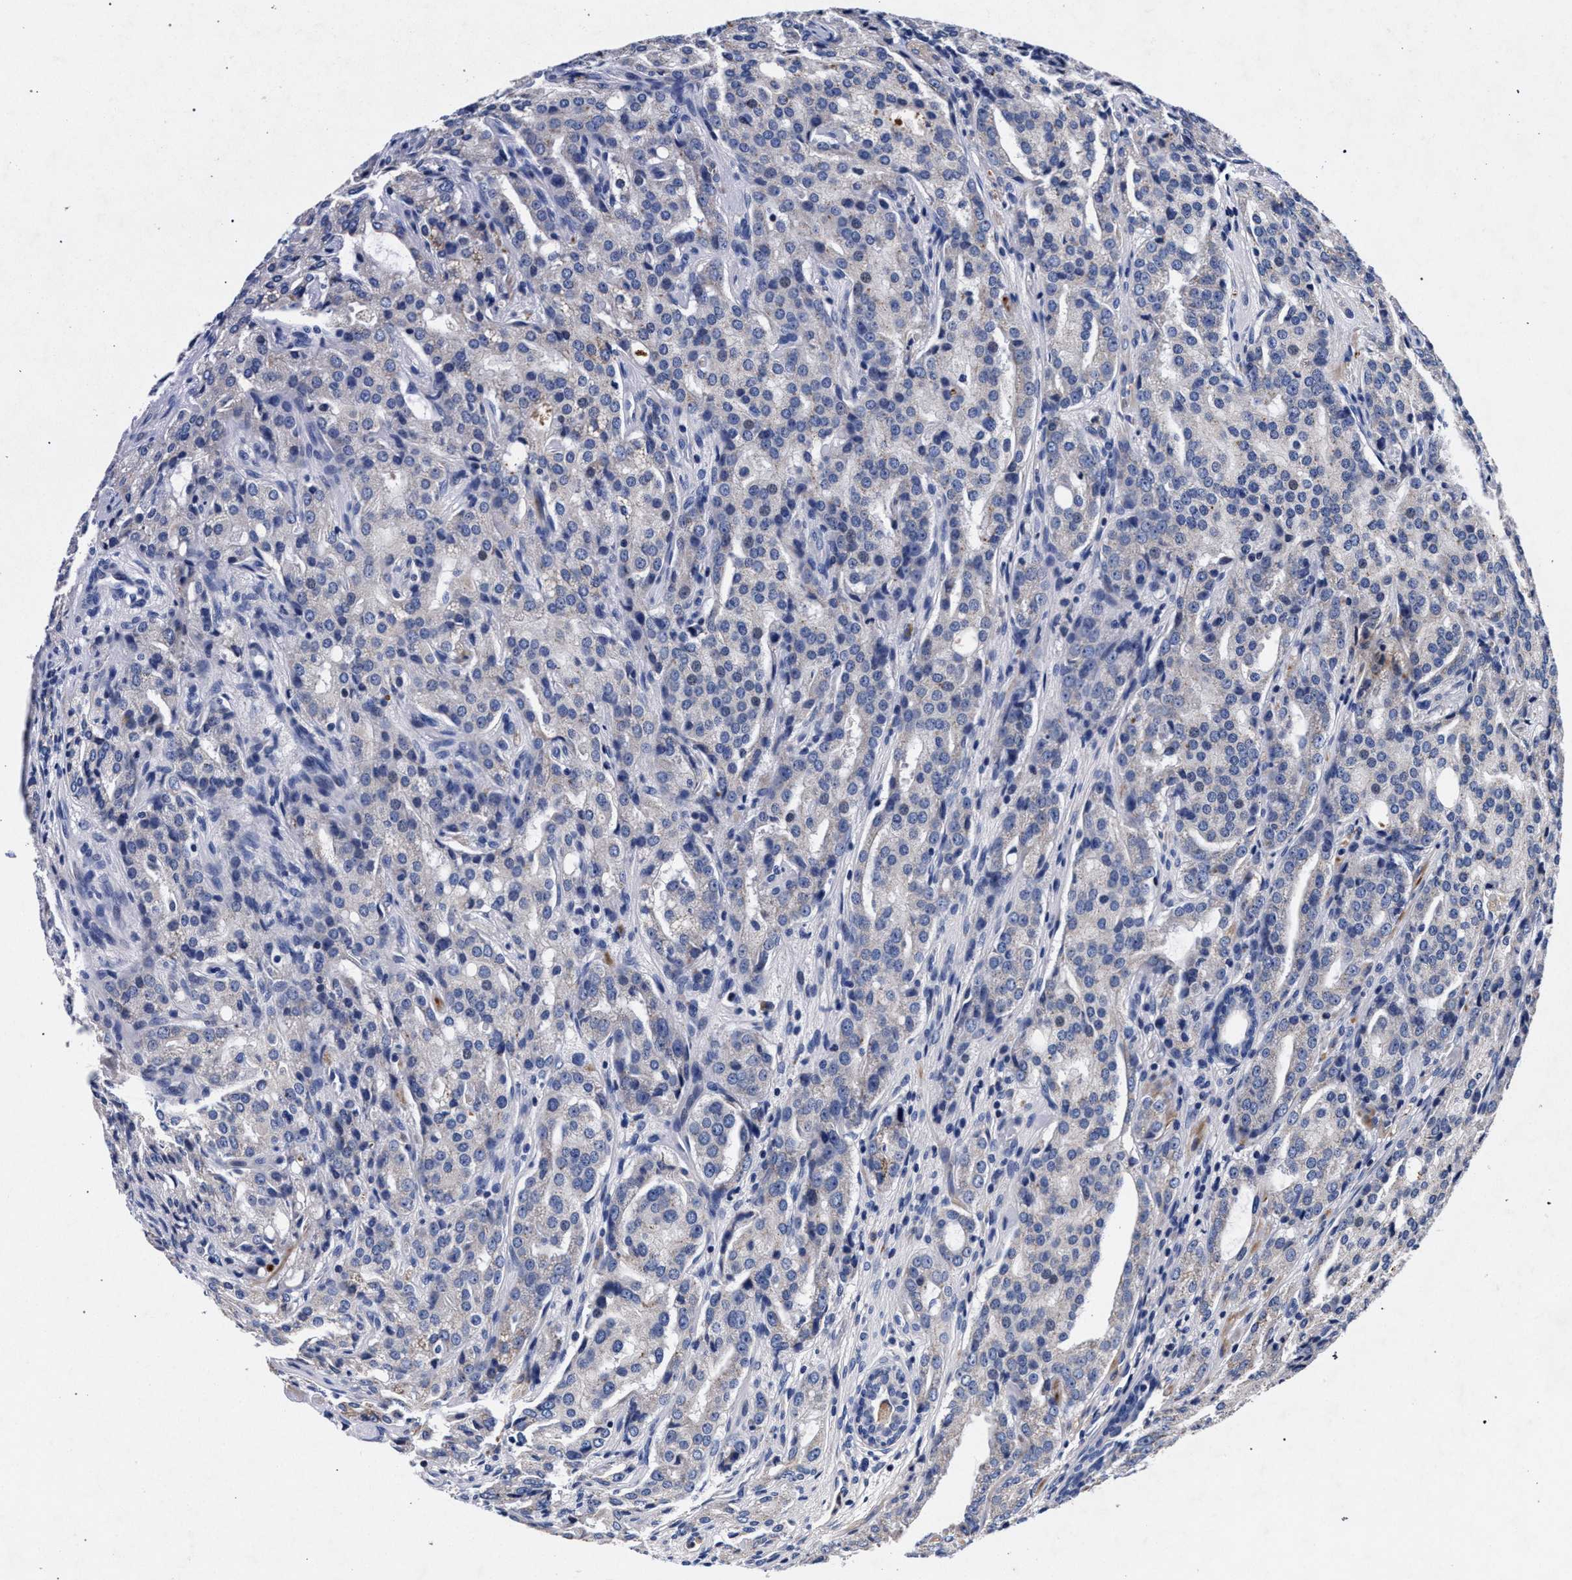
{"staining": {"intensity": "negative", "quantity": "none", "location": "none"}, "tissue": "prostate cancer", "cell_type": "Tumor cells", "image_type": "cancer", "snomed": [{"axis": "morphology", "description": "Adenocarcinoma, High grade"}, {"axis": "topography", "description": "Prostate"}], "caption": "High power microscopy histopathology image of an immunohistochemistry (IHC) micrograph of prostate cancer, revealing no significant positivity in tumor cells. (Stains: DAB (3,3'-diaminobenzidine) IHC with hematoxylin counter stain, Microscopy: brightfield microscopy at high magnification).", "gene": "HSD17B14", "patient": {"sex": "male", "age": 72}}